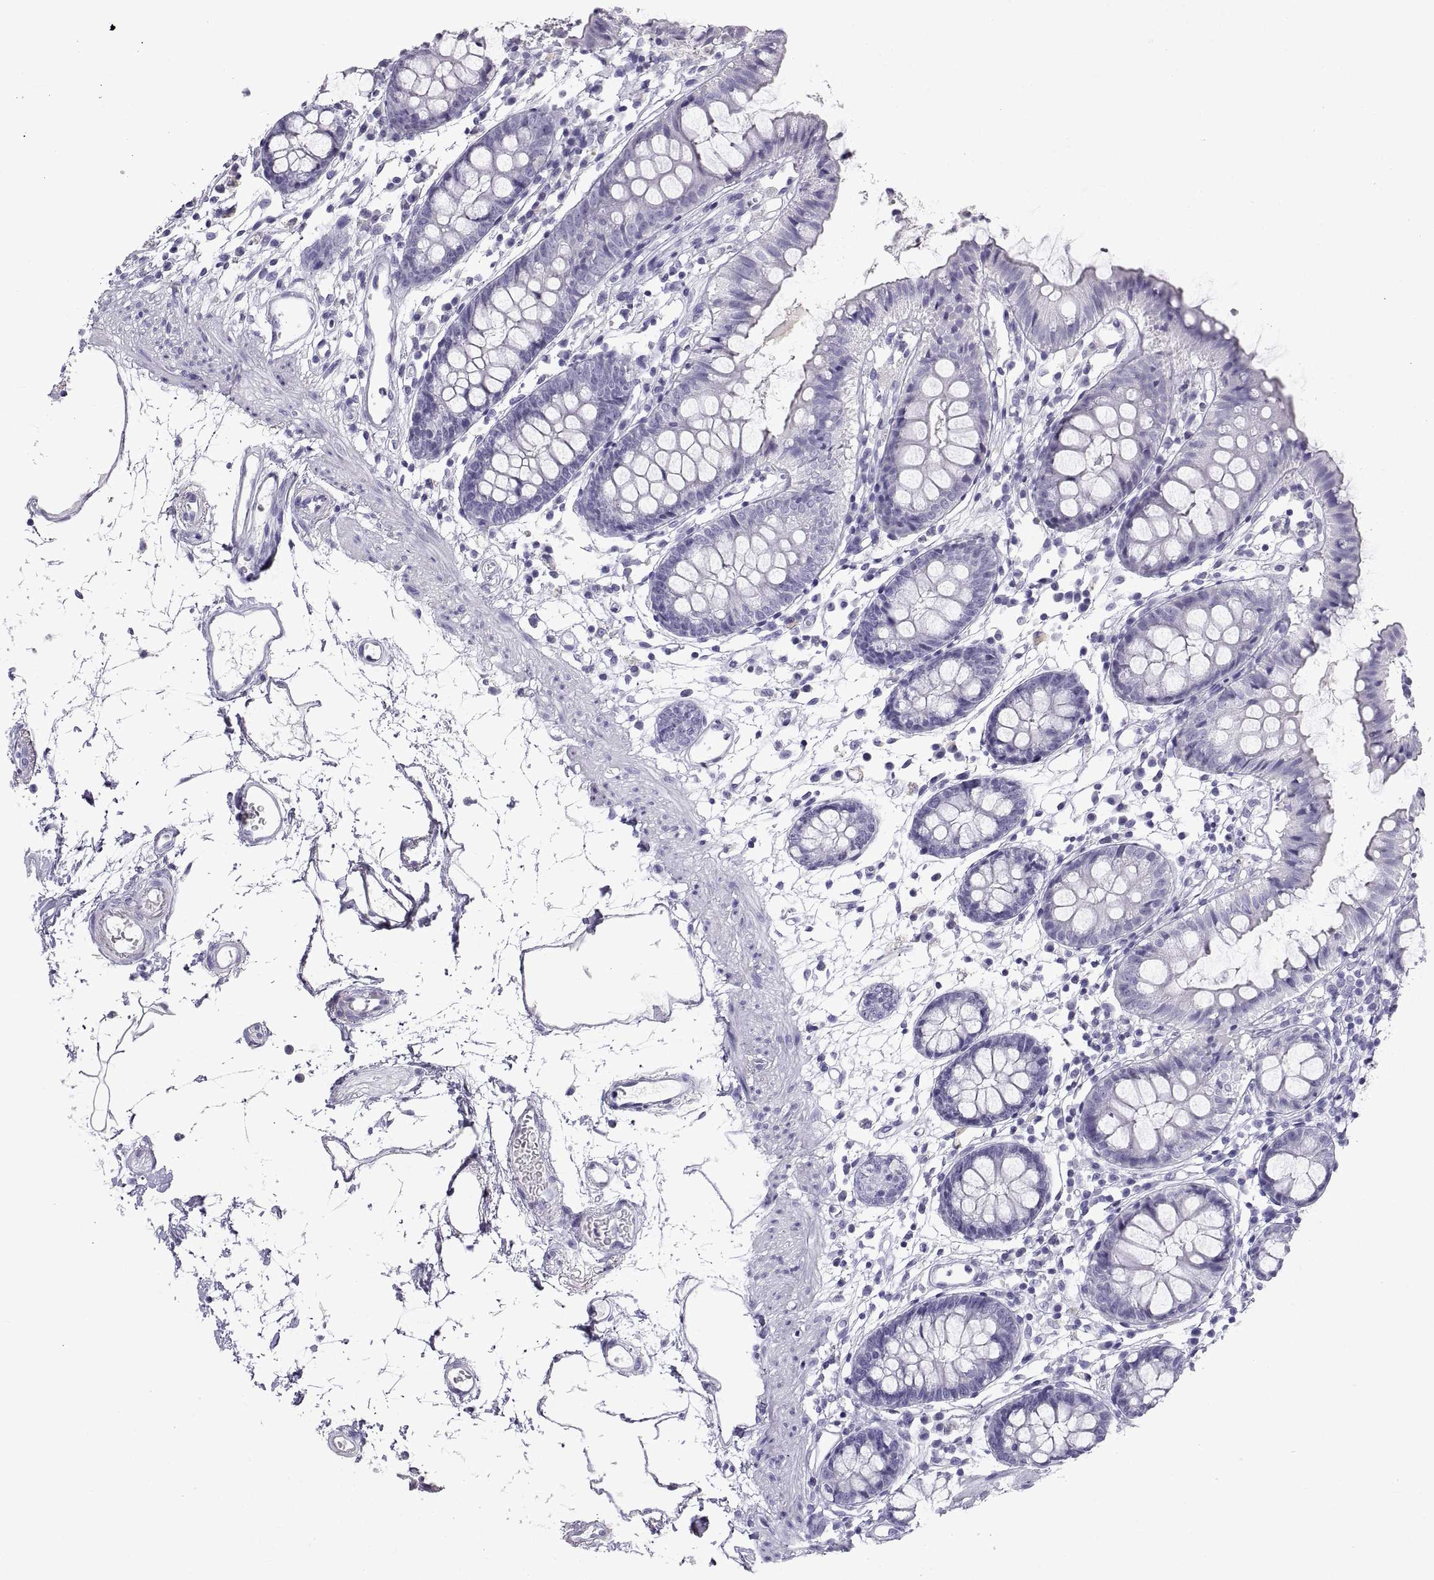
{"staining": {"intensity": "negative", "quantity": "none", "location": "none"}, "tissue": "colon", "cell_type": "Endothelial cells", "image_type": "normal", "snomed": [{"axis": "morphology", "description": "Normal tissue, NOS"}, {"axis": "topography", "description": "Colon"}], "caption": "Endothelial cells are negative for protein expression in benign human colon. (Stains: DAB immunohistochemistry (IHC) with hematoxylin counter stain, Microscopy: brightfield microscopy at high magnification).", "gene": "RLBP1", "patient": {"sex": "female", "age": 84}}